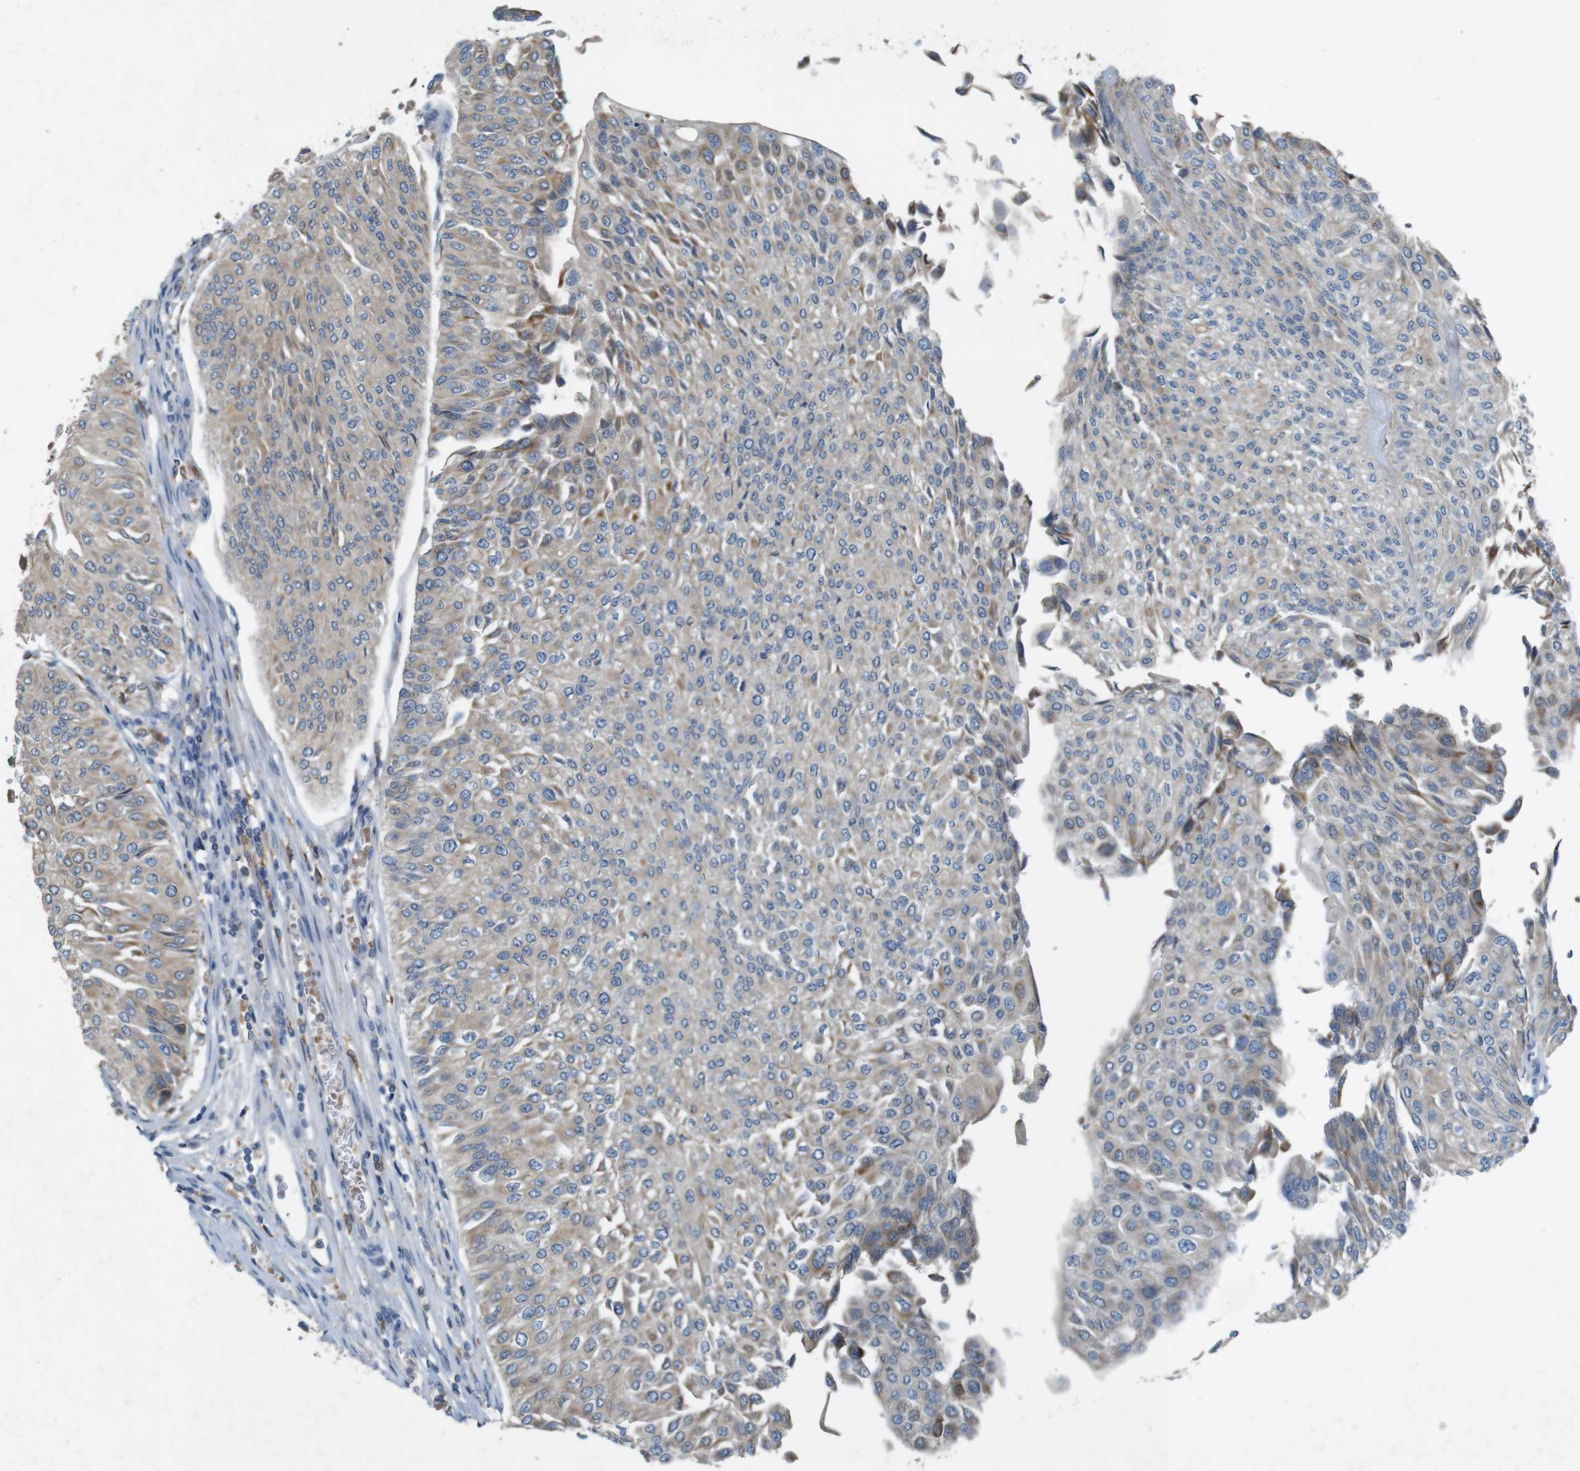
{"staining": {"intensity": "weak", "quantity": ">75%", "location": "cytoplasmic/membranous"}, "tissue": "urothelial cancer", "cell_type": "Tumor cells", "image_type": "cancer", "snomed": [{"axis": "morphology", "description": "Urothelial carcinoma, Low grade"}, {"axis": "topography", "description": "Urinary bladder"}], "caption": "An immunohistochemistry photomicrograph of neoplastic tissue is shown. Protein staining in brown shows weak cytoplasmic/membranous positivity in urothelial cancer within tumor cells. (DAB (3,3'-diaminobenzidine) = brown stain, brightfield microscopy at high magnification).", "gene": "MOGAT3", "patient": {"sex": "male", "age": 67}}